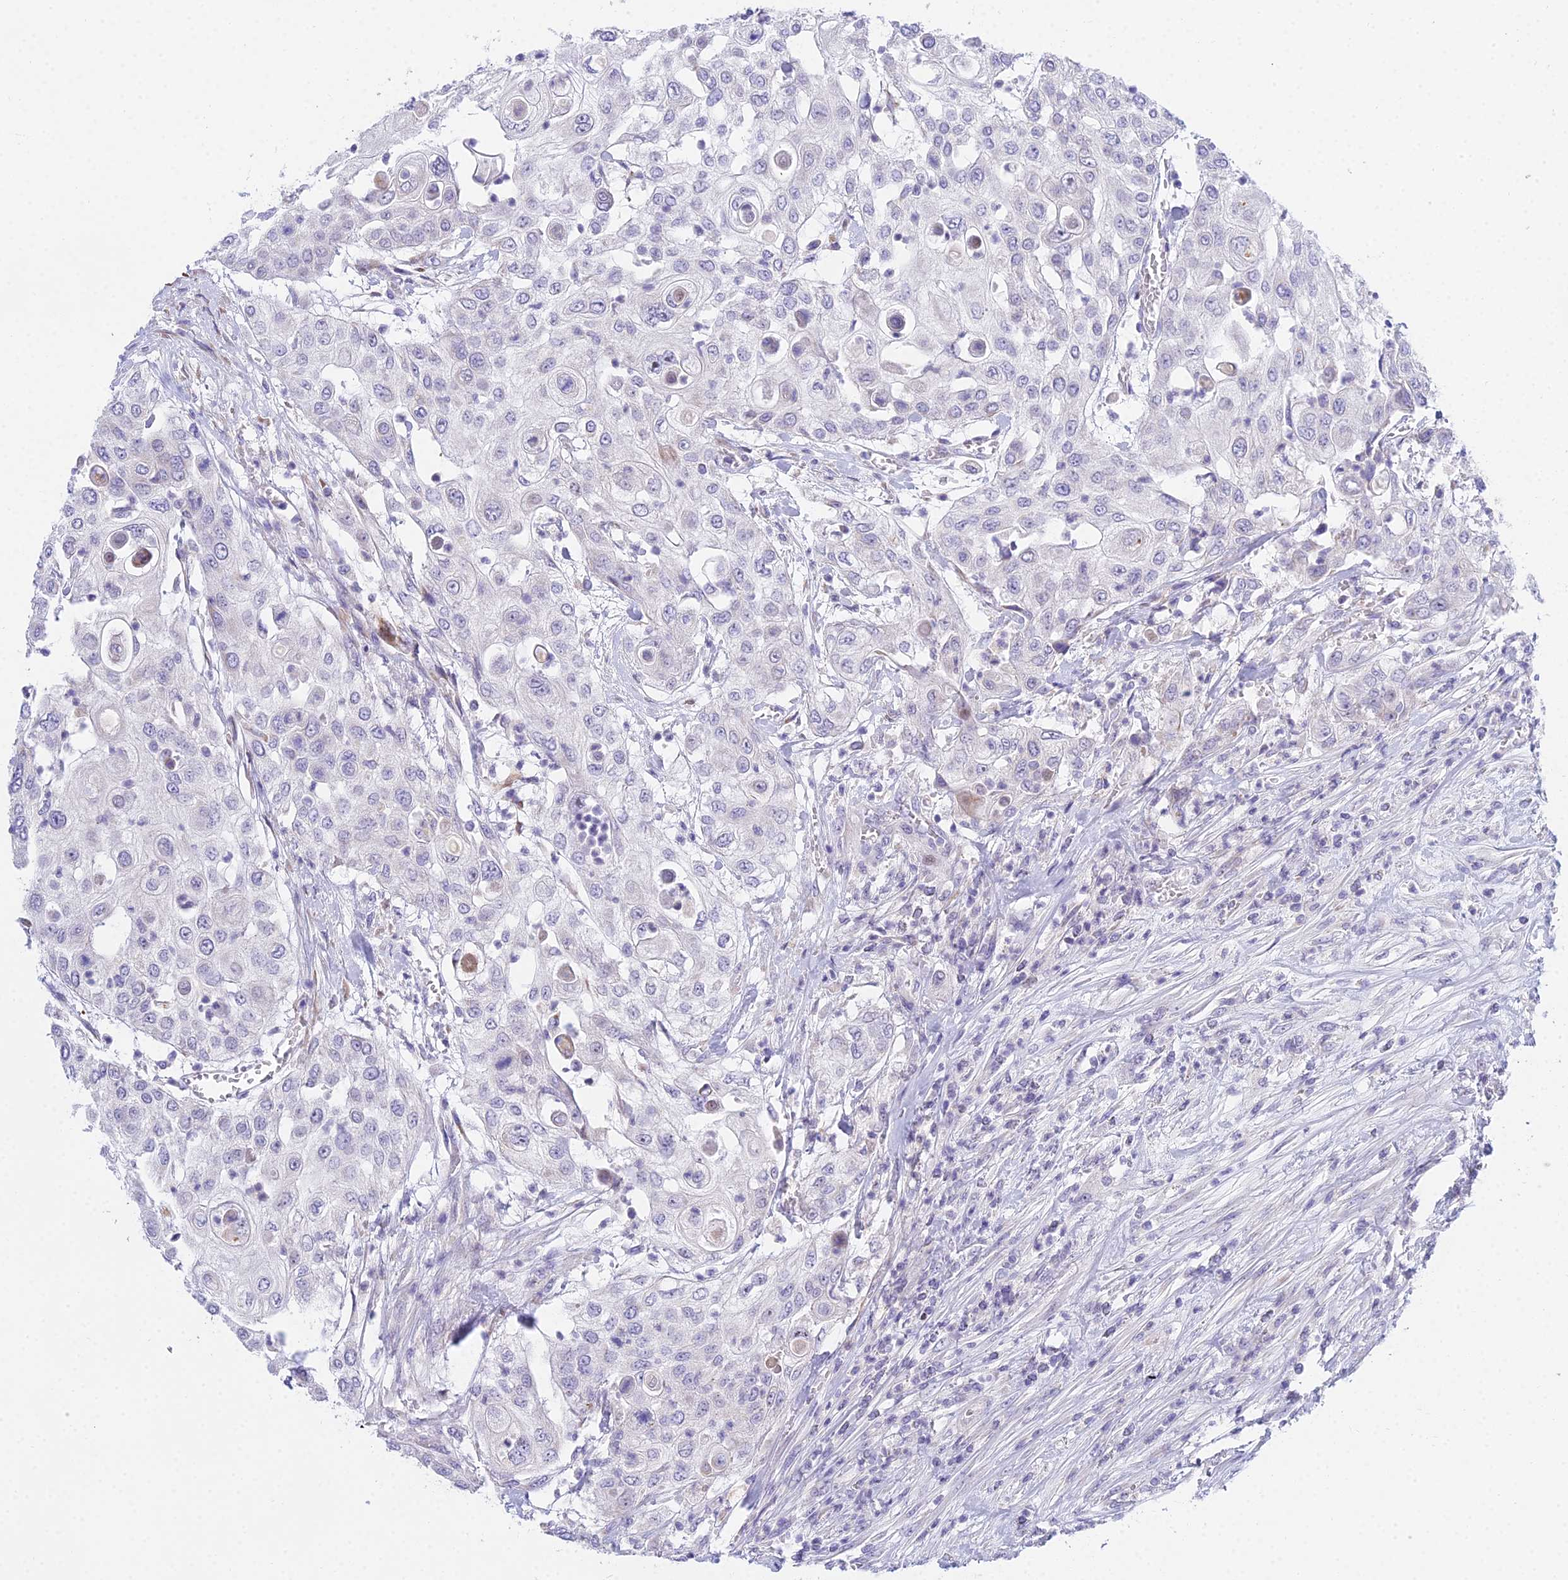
{"staining": {"intensity": "negative", "quantity": "none", "location": "none"}, "tissue": "urothelial cancer", "cell_type": "Tumor cells", "image_type": "cancer", "snomed": [{"axis": "morphology", "description": "Urothelial carcinoma, High grade"}, {"axis": "topography", "description": "Urinary bladder"}], "caption": "Immunohistochemical staining of human urothelial carcinoma (high-grade) reveals no significant expression in tumor cells. (Brightfield microscopy of DAB (3,3'-diaminobenzidine) immunohistochemistry at high magnification).", "gene": "PRR13", "patient": {"sex": "female", "age": 79}}